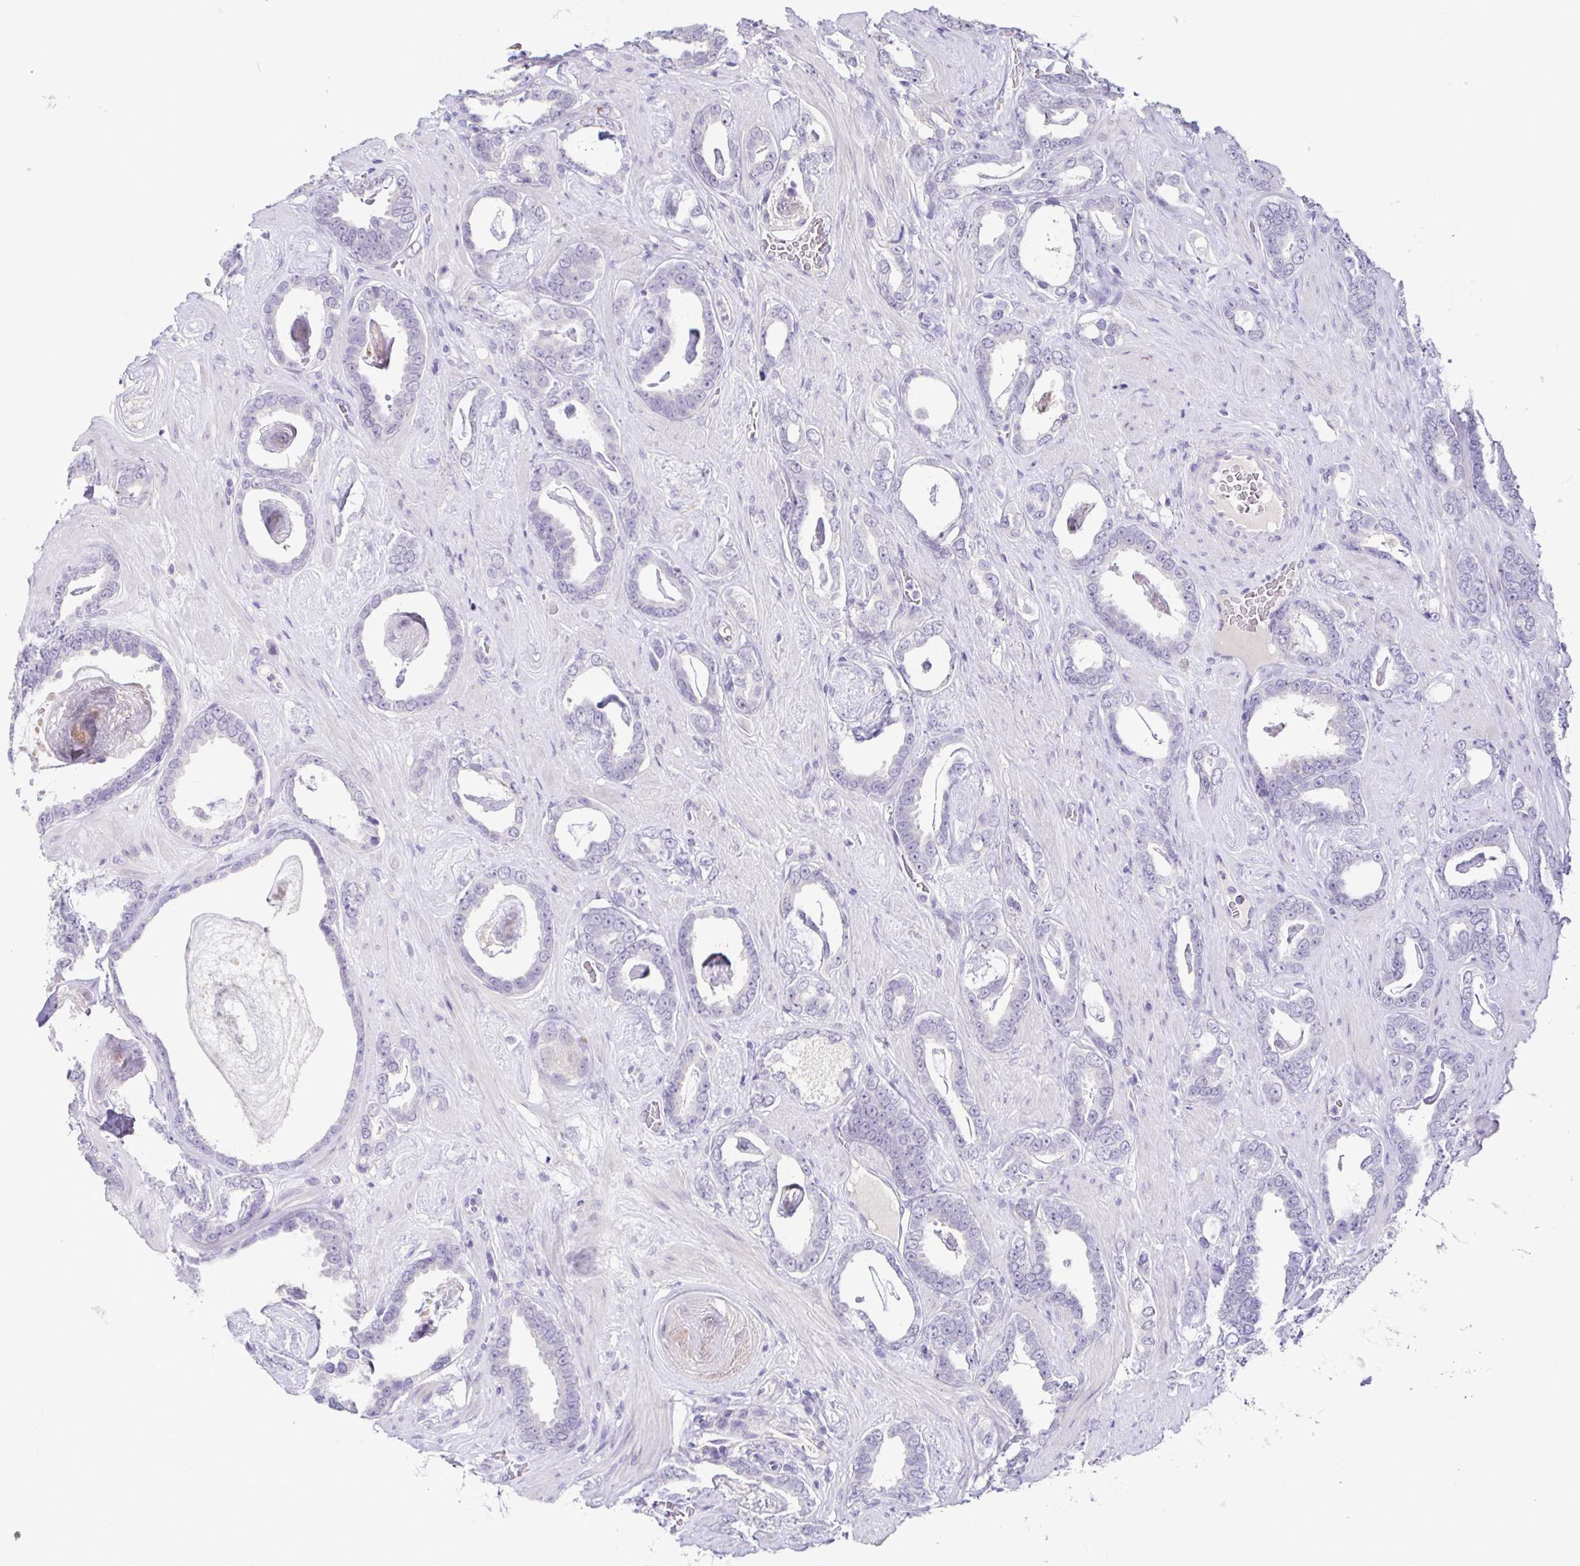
{"staining": {"intensity": "negative", "quantity": "none", "location": "none"}, "tissue": "prostate cancer", "cell_type": "Tumor cells", "image_type": "cancer", "snomed": [{"axis": "morphology", "description": "Adenocarcinoma, High grade"}, {"axis": "topography", "description": "Prostate"}], "caption": "Immunohistochemistry of human prostate high-grade adenocarcinoma exhibits no expression in tumor cells.", "gene": "TP73", "patient": {"sex": "male", "age": 63}}